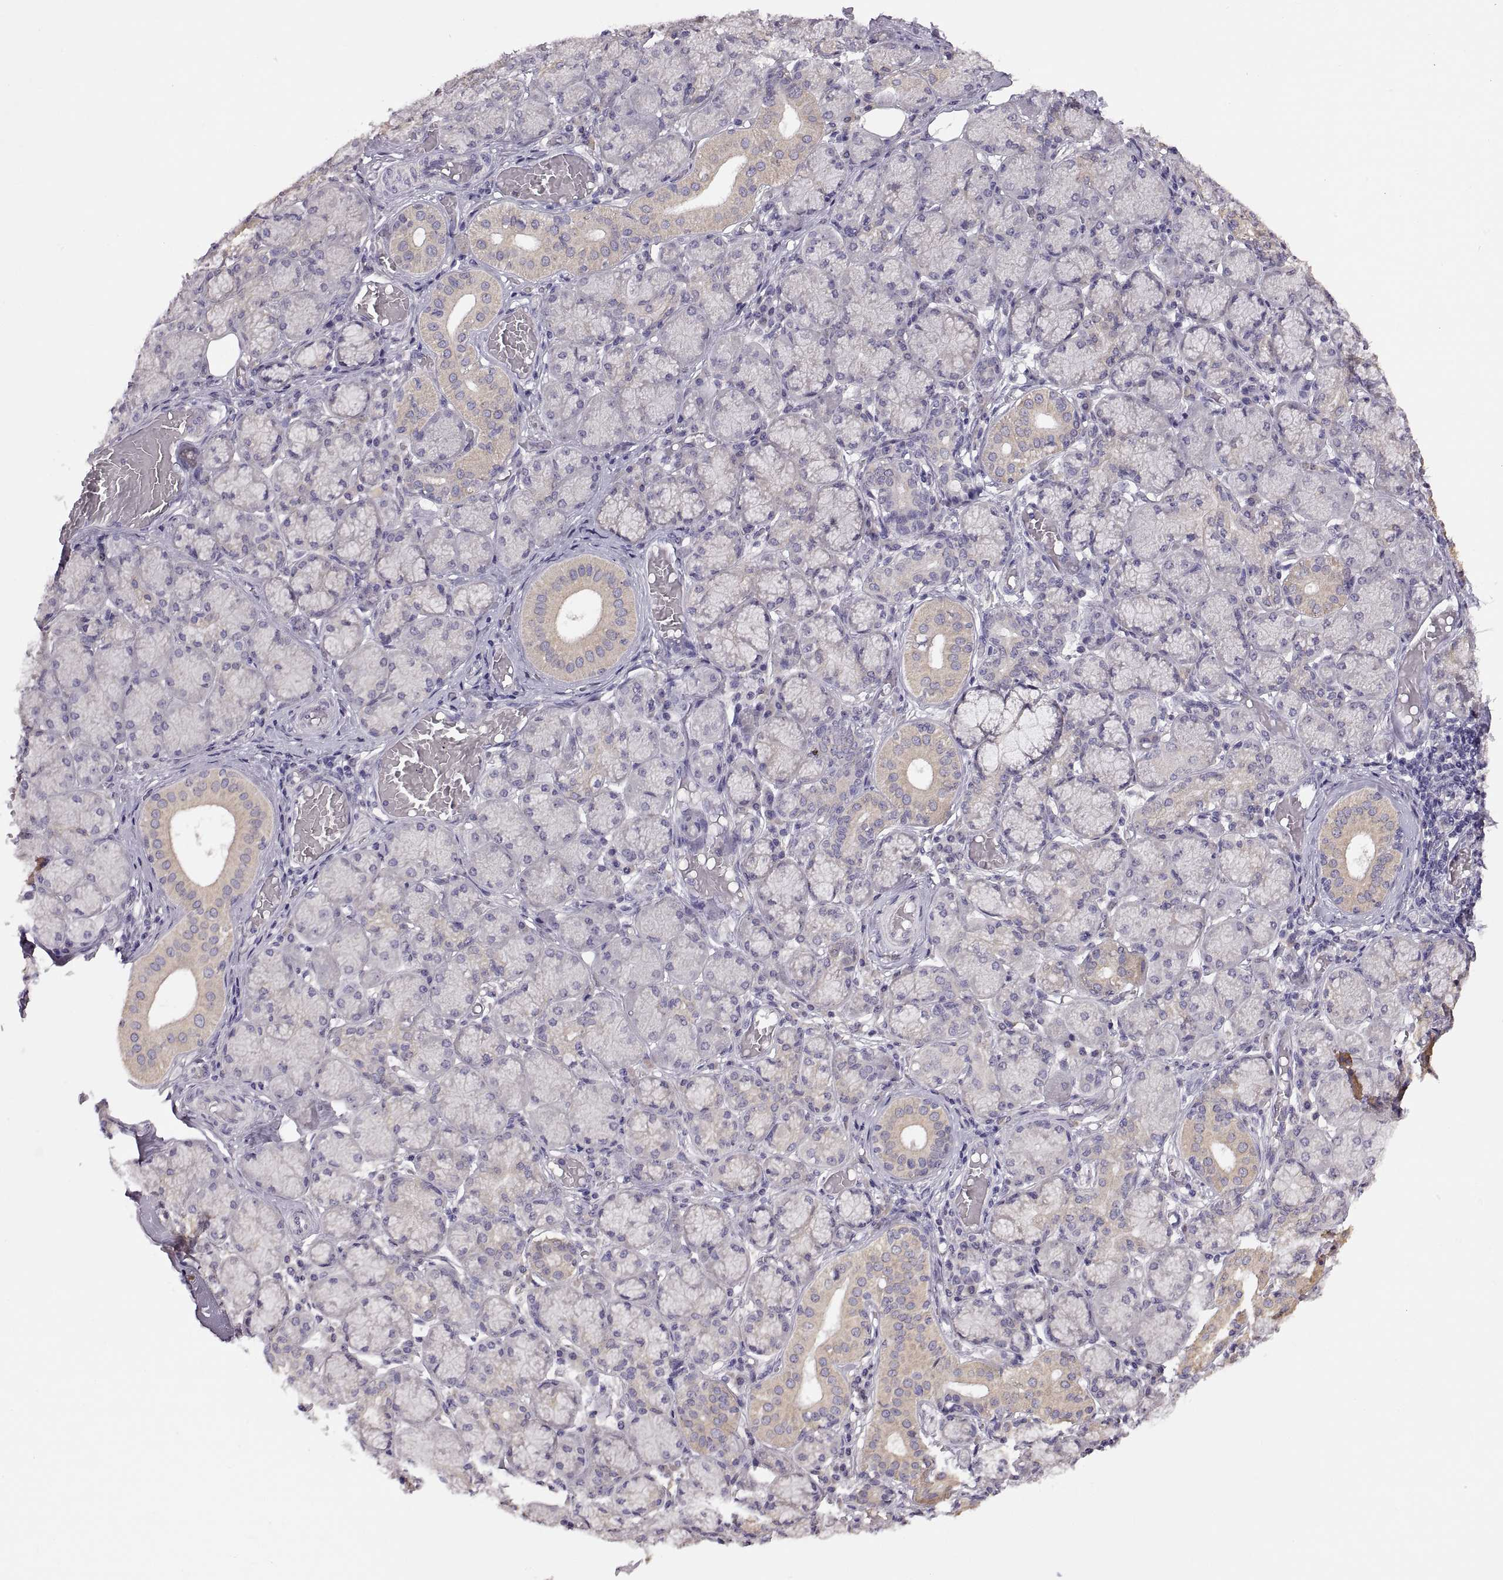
{"staining": {"intensity": "weak", "quantity": "25%-75%", "location": "cytoplasmic/membranous"}, "tissue": "salivary gland", "cell_type": "Glandular cells", "image_type": "normal", "snomed": [{"axis": "morphology", "description": "Normal tissue, NOS"}, {"axis": "topography", "description": "Salivary gland"}, {"axis": "topography", "description": "Peripheral nerve tissue"}], "caption": "Weak cytoplasmic/membranous protein expression is appreciated in about 25%-75% of glandular cells in salivary gland.", "gene": "ACSBG2", "patient": {"sex": "female", "age": 24}}